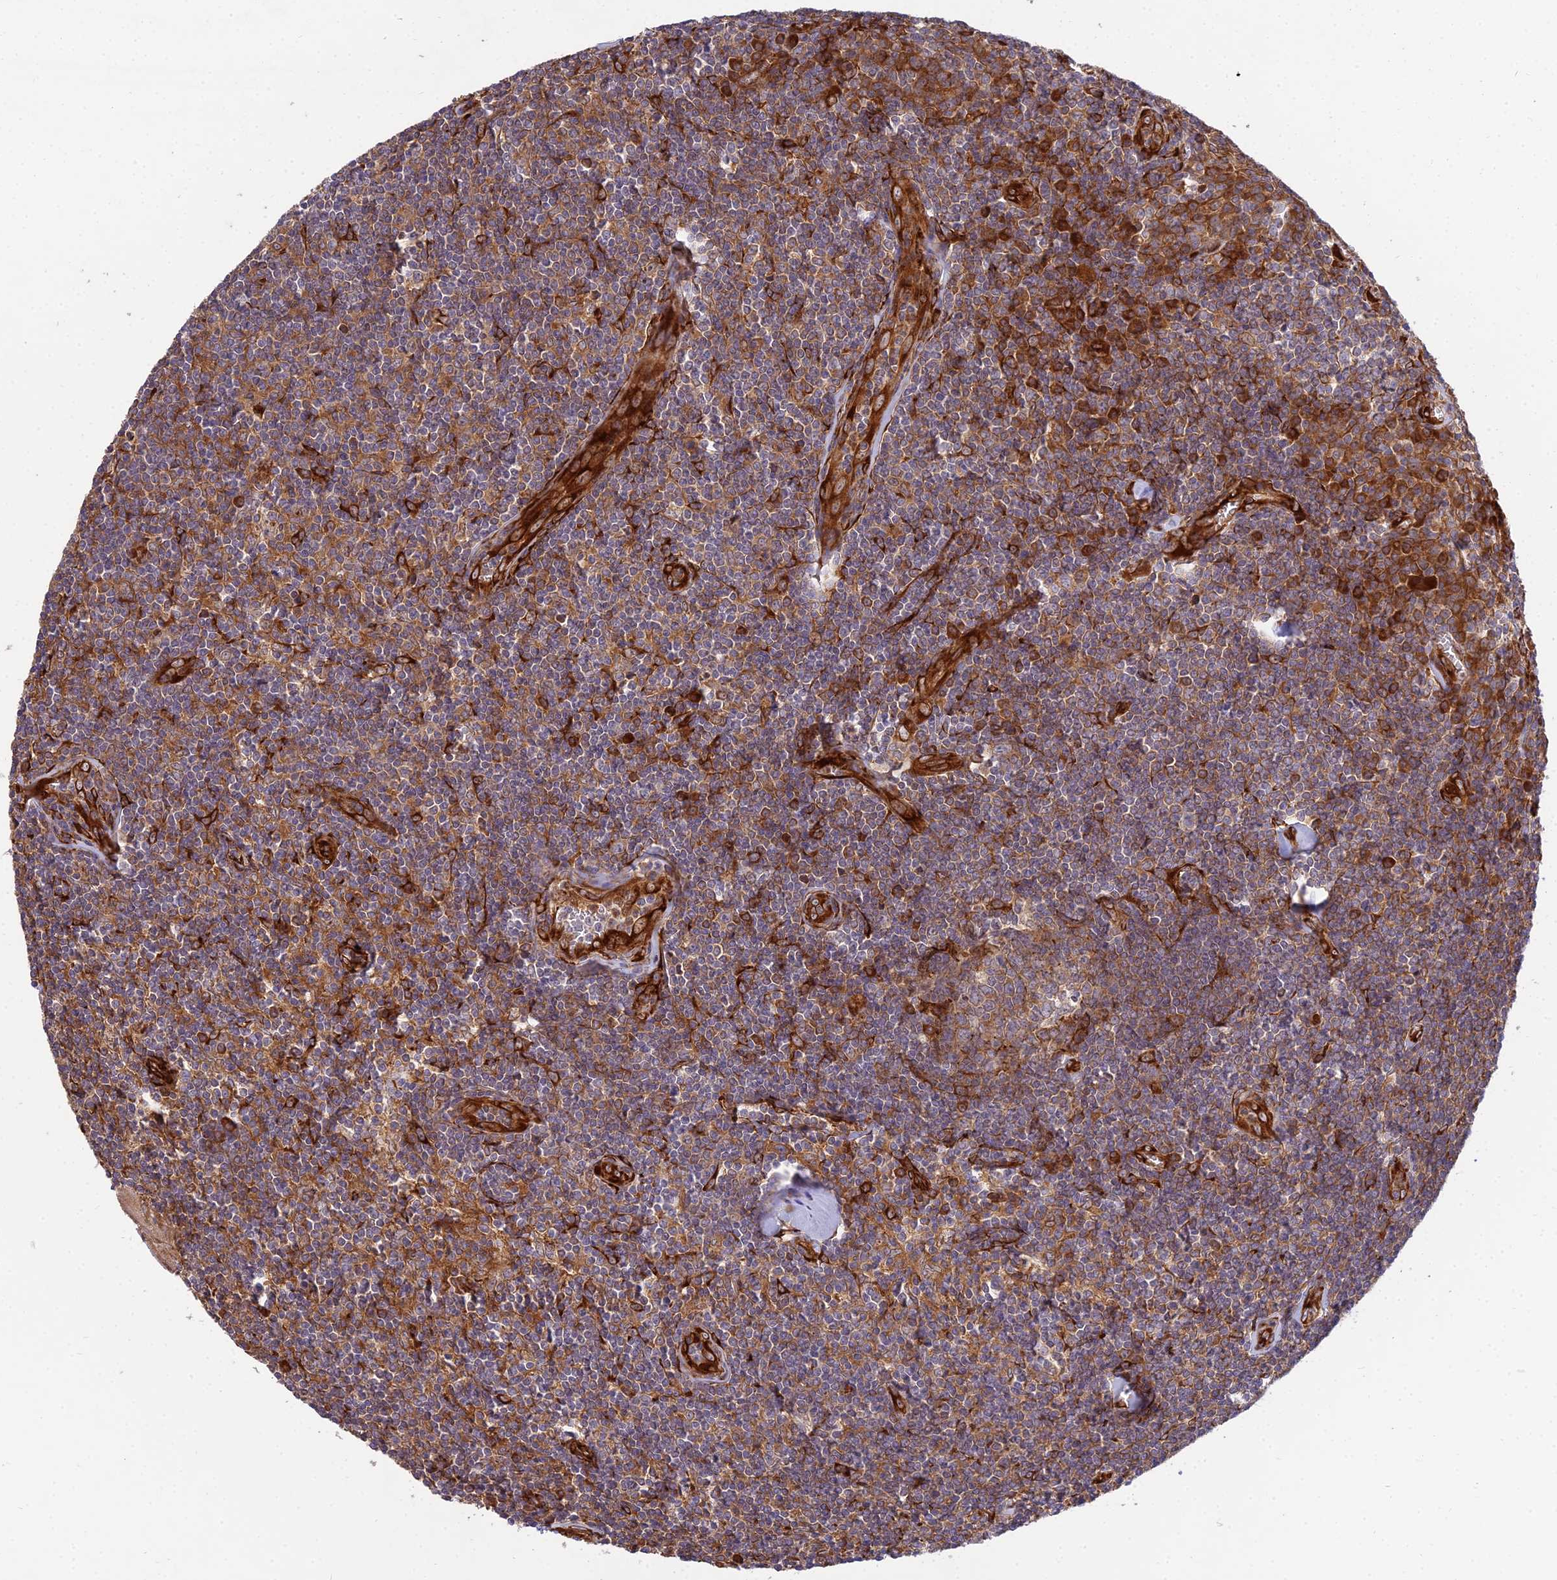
{"staining": {"intensity": "moderate", "quantity": "<25%", "location": "cytoplasmic/membranous"}, "tissue": "tonsil", "cell_type": "Germinal center cells", "image_type": "normal", "snomed": [{"axis": "morphology", "description": "Normal tissue, NOS"}, {"axis": "topography", "description": "Tonsil"}], "caption": "Germinal center cells reveal low levels of moderate cytoplasmic/membranous expression in about <25% of cells in benign tonsil.", "gene": "NDUFAF7", "patient": {"sex": "male", "age": 27}}